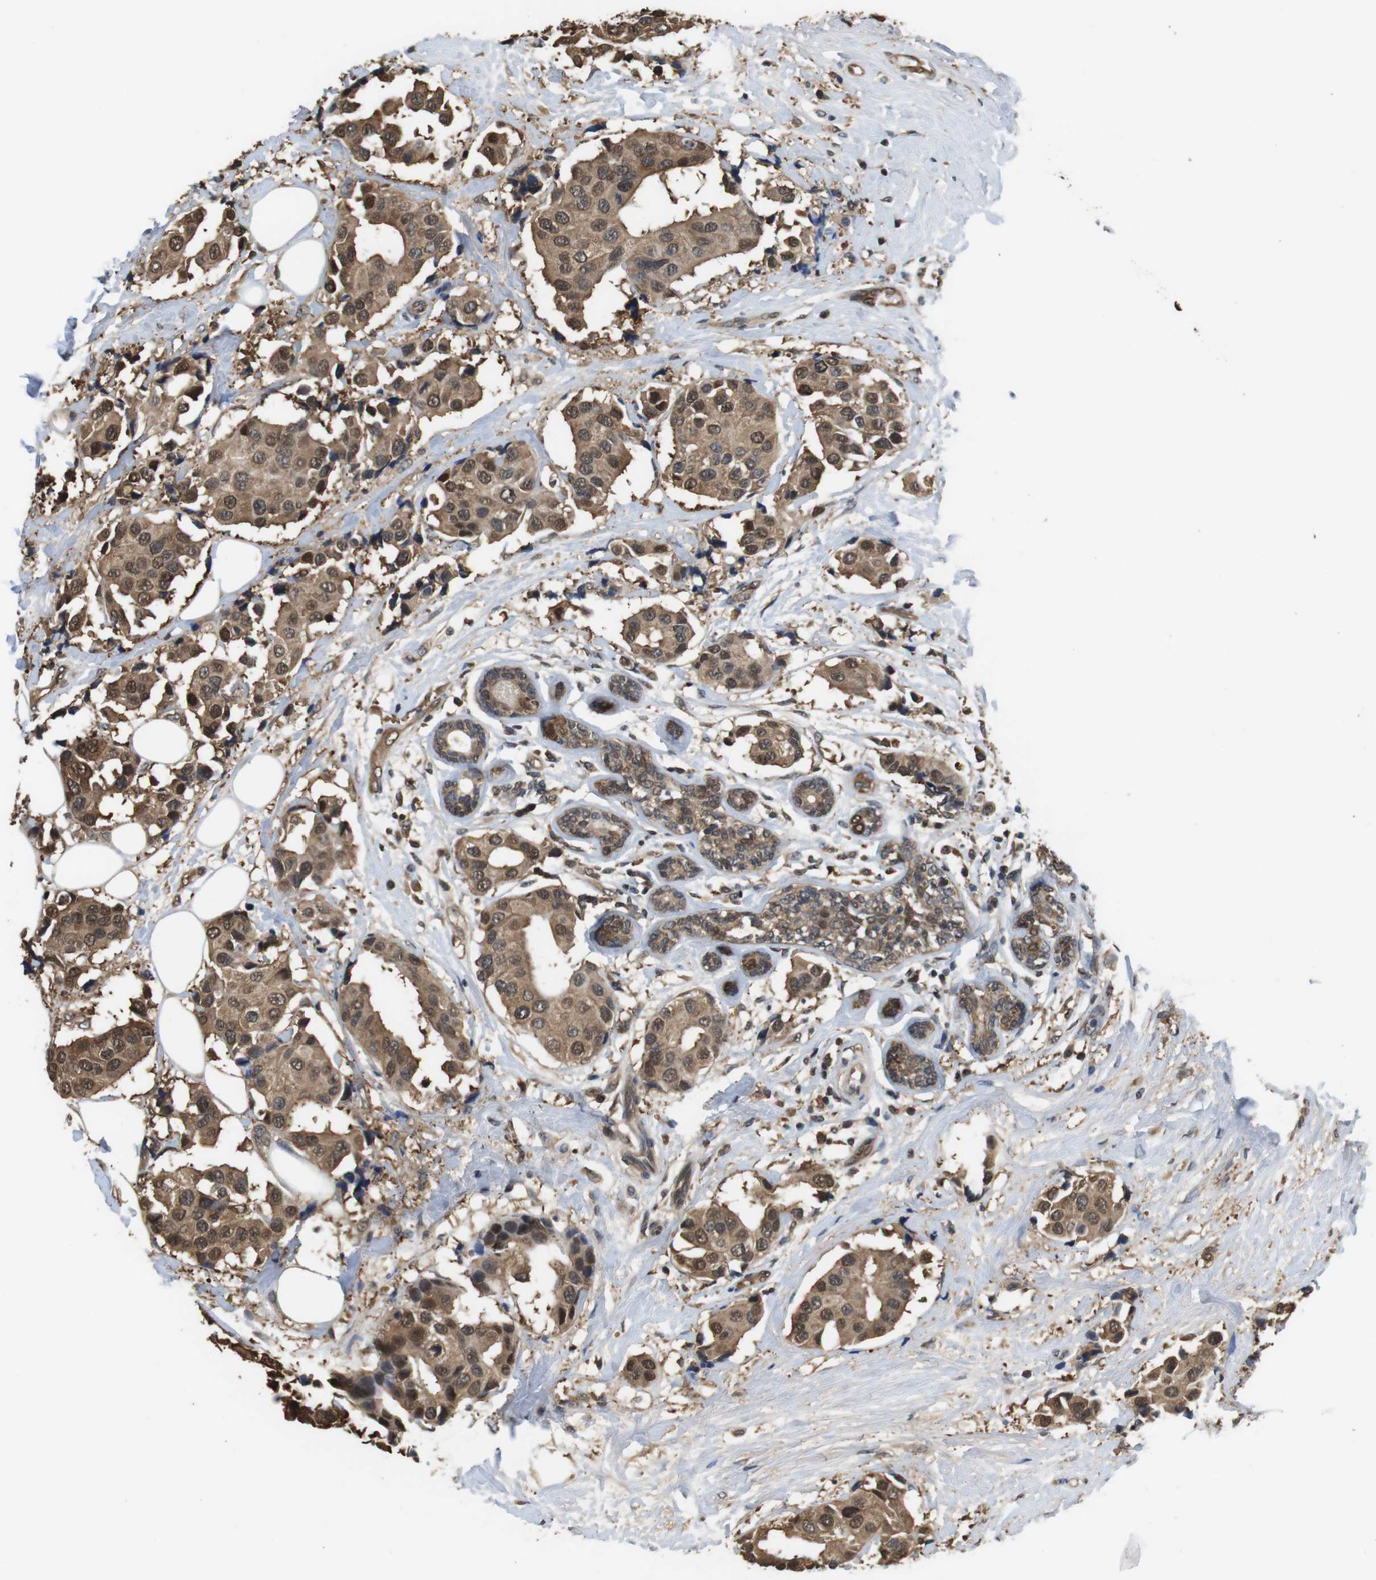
{"staining": {"intensity": "moderate", "quantity": ">75%", "location": "cytoplasmic/membranous,nuclear"}, "tissue": "breast cancer", "cell_type": "Tumor cells", "image_type": "cancer", "snomed": [{"axis": "morphology", "description": "Normal tissue, NOS"}, {"axis": "morphology", "description": "Duct carcinoma"}, {"axis": "topography", "description": "Breast"}], "caption": "The photomicrograph demonstrates a brown stain indicating the presence of a protein in the cytoplasmic/membranous and nuclear of tumor cells in breast cancer.", "gene": "LDHA", "patient": {"sex": "female", "age": 39}}